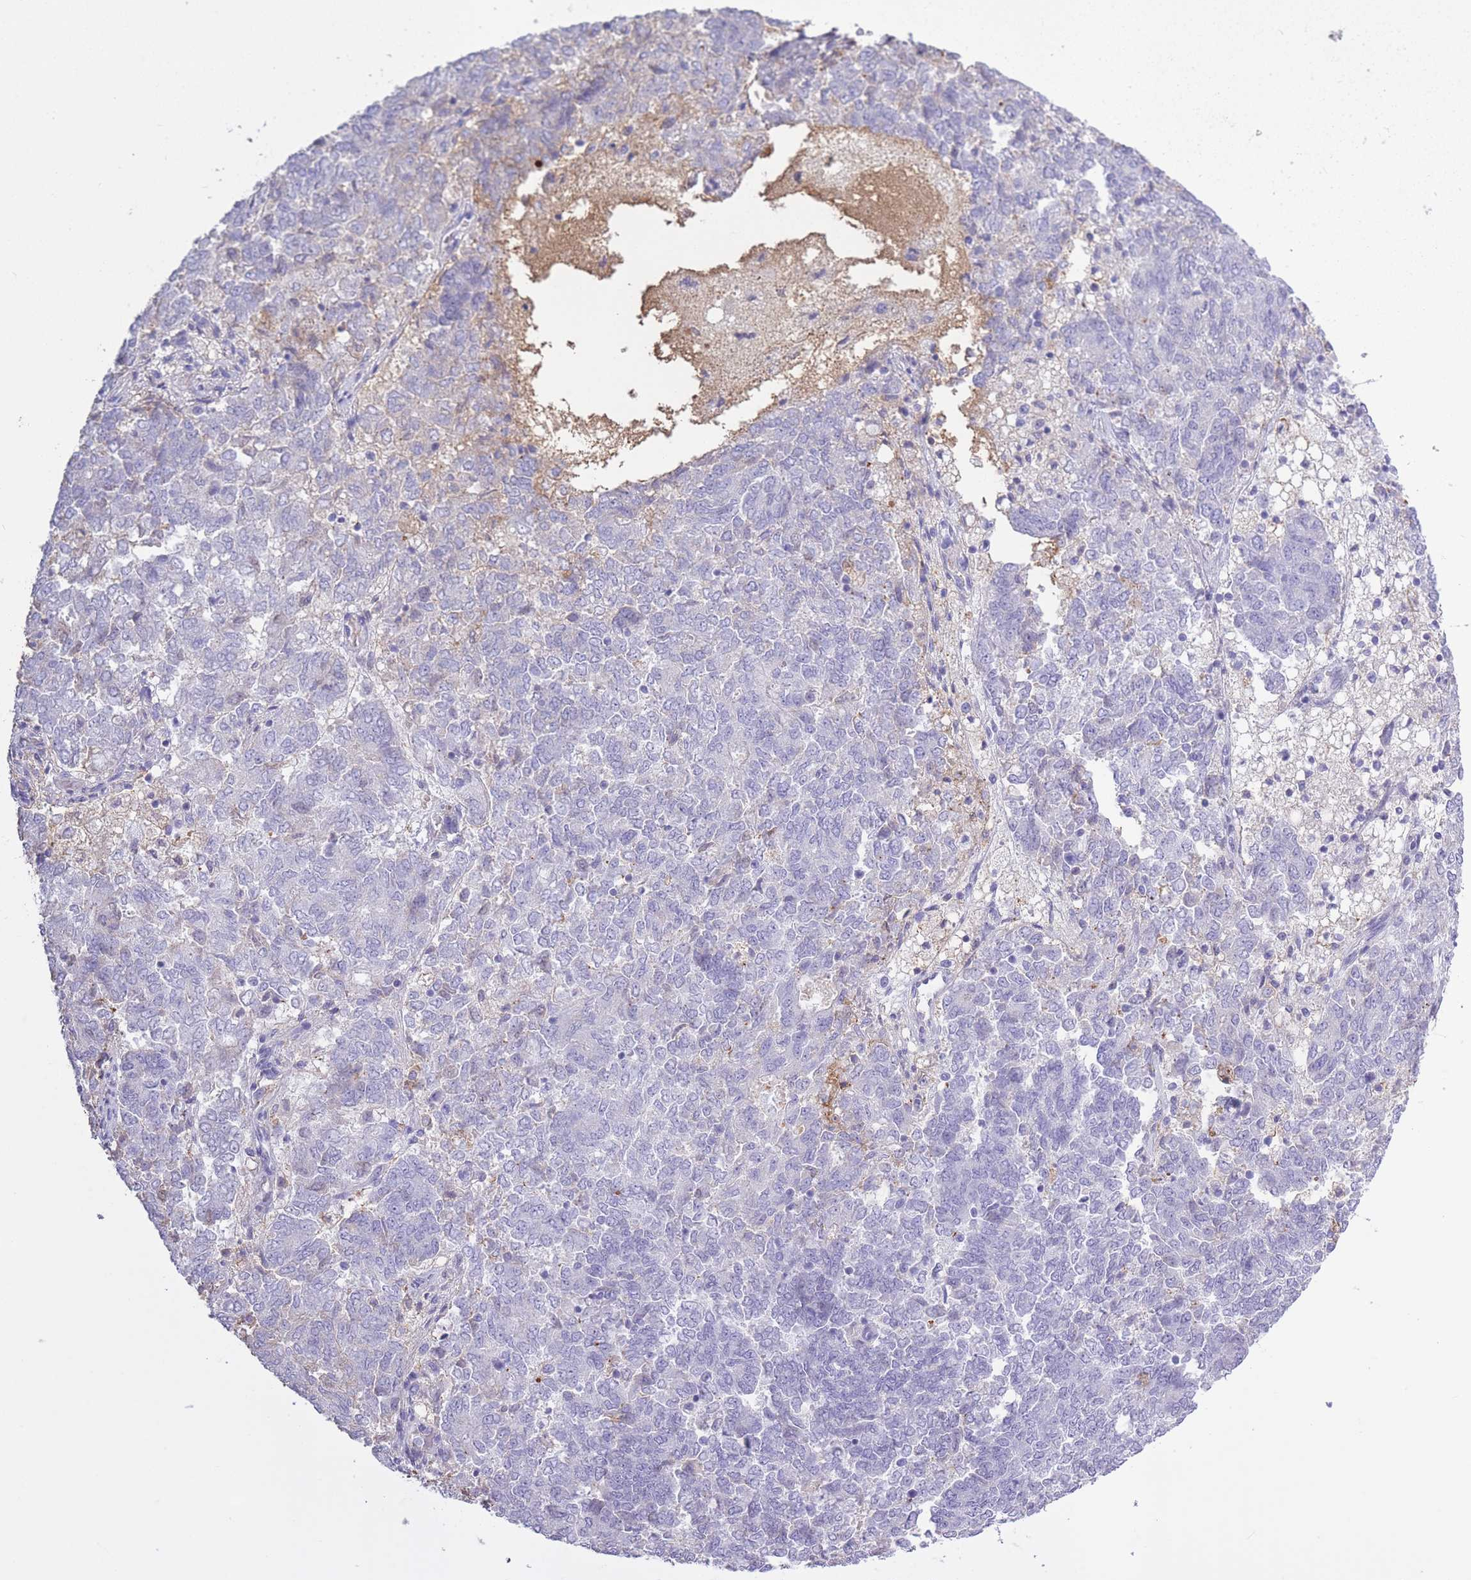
{"staining": {"intensity": "negative", "quantity": "none", "location": "none"}, "tissue": "endometrial cancer", "cell_type": "Tumor cells", "image_type": "cancer", "snomed": [{"axis": "morphology", "description": "Adenocarcinoma, NOS"}, {"axis": "topography", "description": "Endometrium"}], "caption": "Human endometrial cancer (adenocarcinoma) stained for a protein using immunohistochemistry exhibits no positivity in tumor cells.", "gene": "AP3S2", "patient": {"sex": "female", "age": 80}}